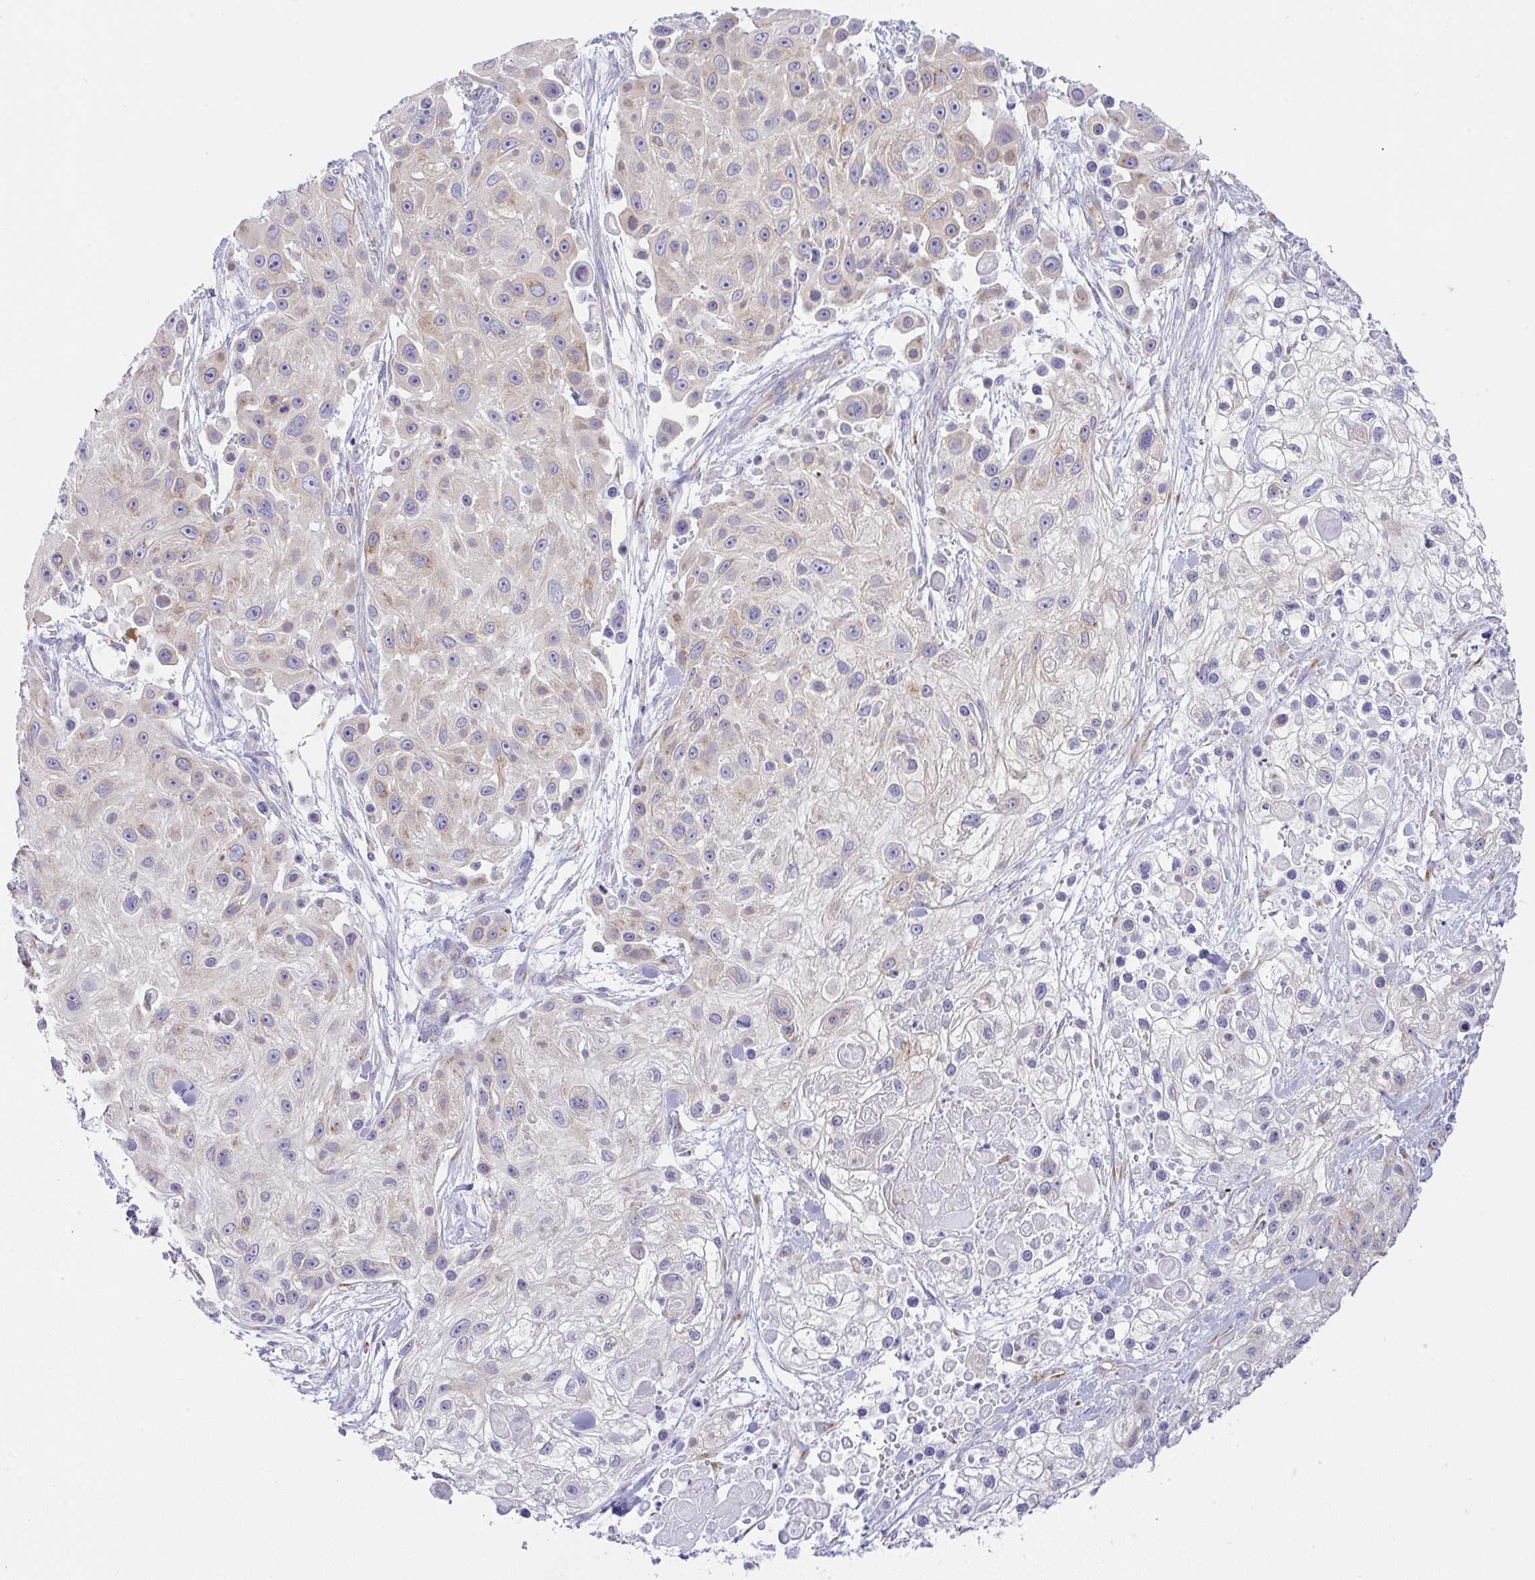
{"staining": {"intensity": "weak", "quantity": "25%-75%", "location": "cytoplasmic/membranous"}, "tissue": "skin cancer", "cell_type": "Tumor cells", "image_type": "cancer", "snomed": [{"axis": "morphology", "description": "Squamous cell carcinoma, NOS"}, {"axis": "topography", "description": "Skin"}], "caption": "High-power microscopy captured an IHC photomicrograph of skin cancer (squamous cell carcinoma), revealing weak cytoplasmic/membranous staining in about 25%-75% of tumor cells.", "gene": "FAM177A1", "patient": {"sex": "male", "age": 67}}